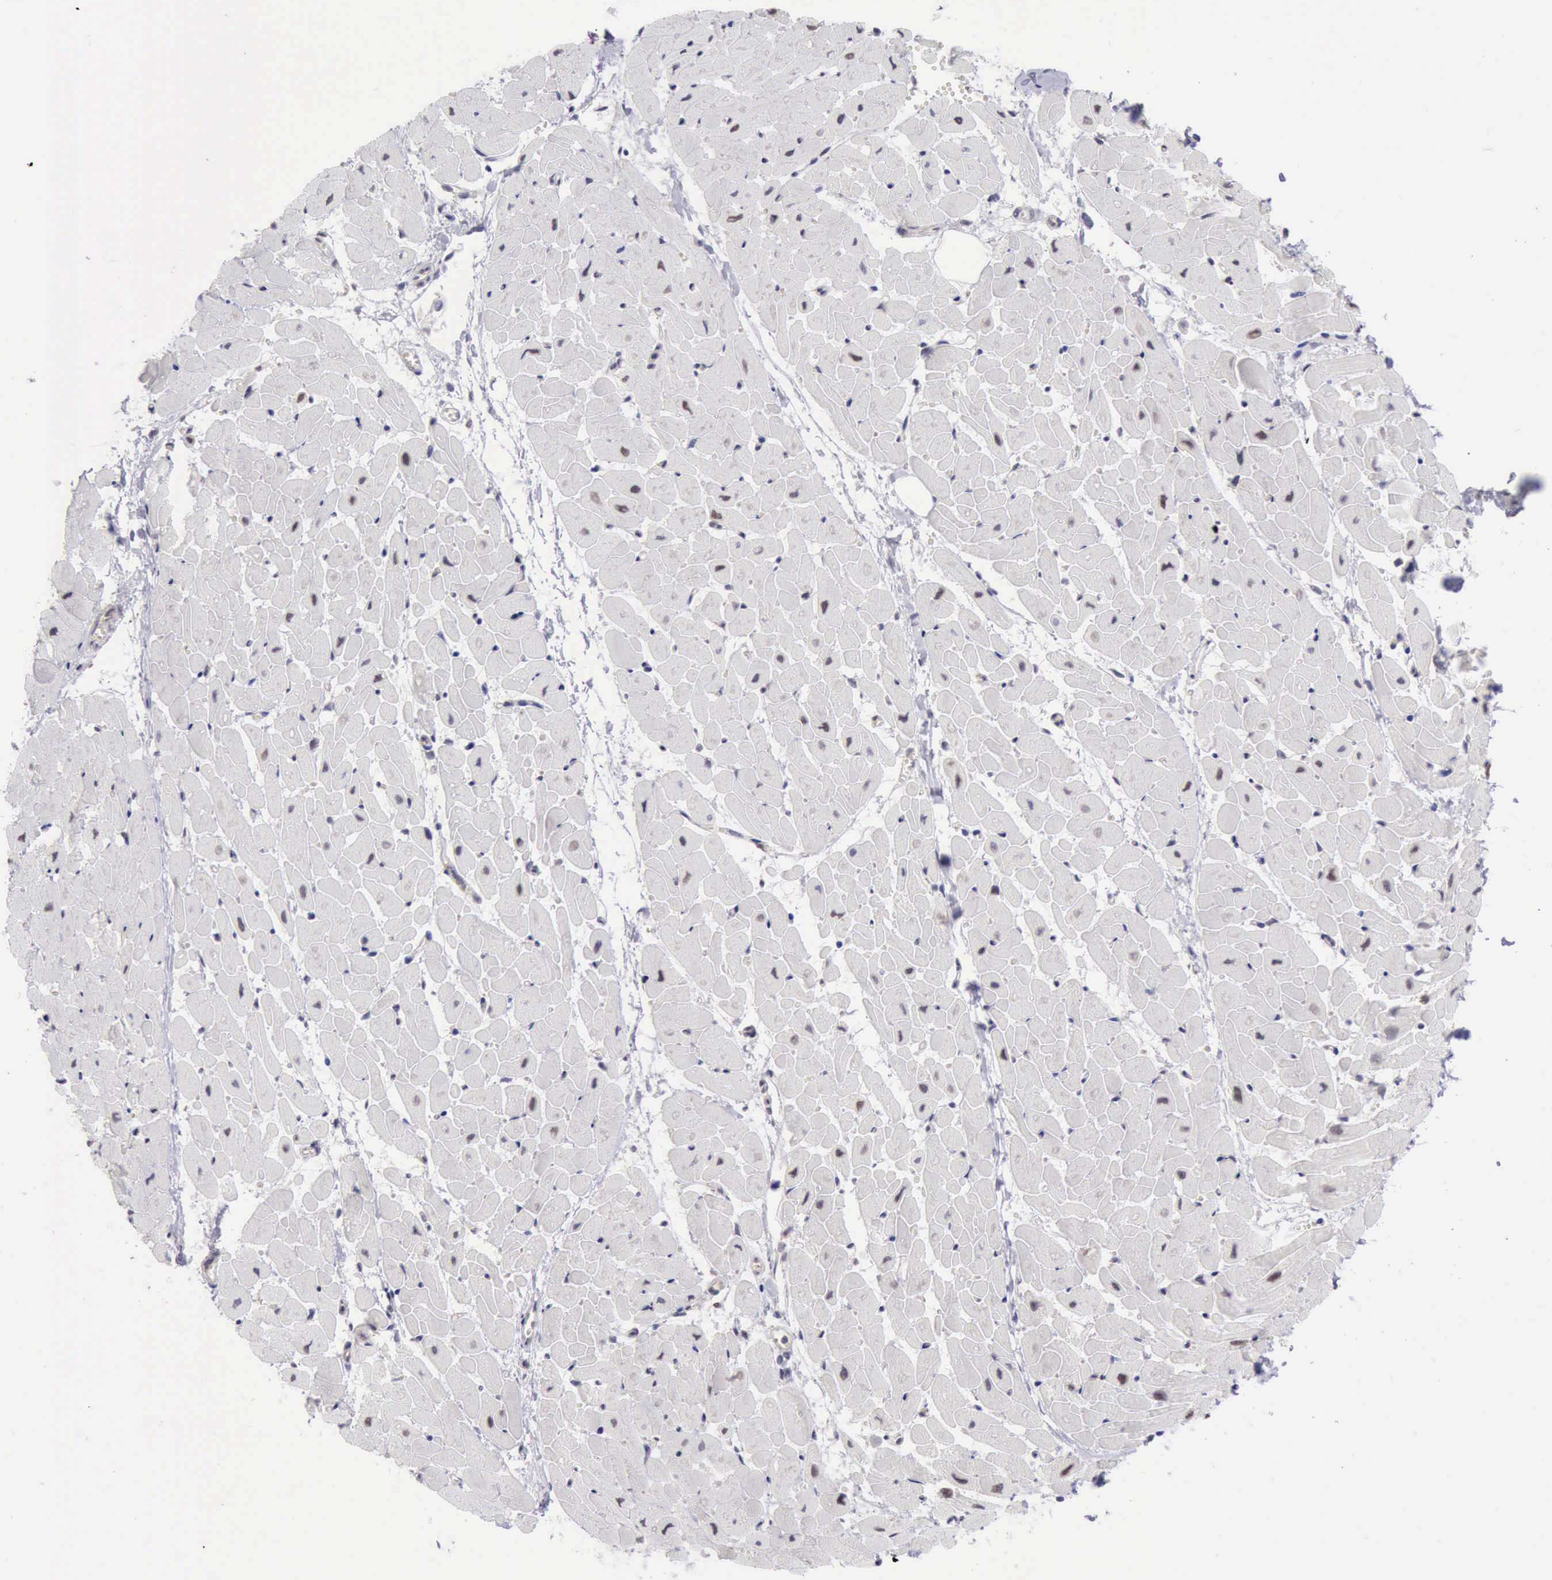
{"staining": {"intensity": "moderate", "quantity": ">75%", "location": "nuclear"}, "tissue": "heart muscle", "cell_type": "Cardiomyocytes", "image_type": "normal", "snomed": [{"axis": "morphology", "description": "Normal tissue, NOS"}, {"axis": "topography", "description": "Heart"}], "caption": "Human heart muscle stained with a brown dye shows moderate nuclear positive expression in about >75% of cardiomyocytes.", "gene": "ERCC4", "patient": {"sex": "female", "age": 19}}